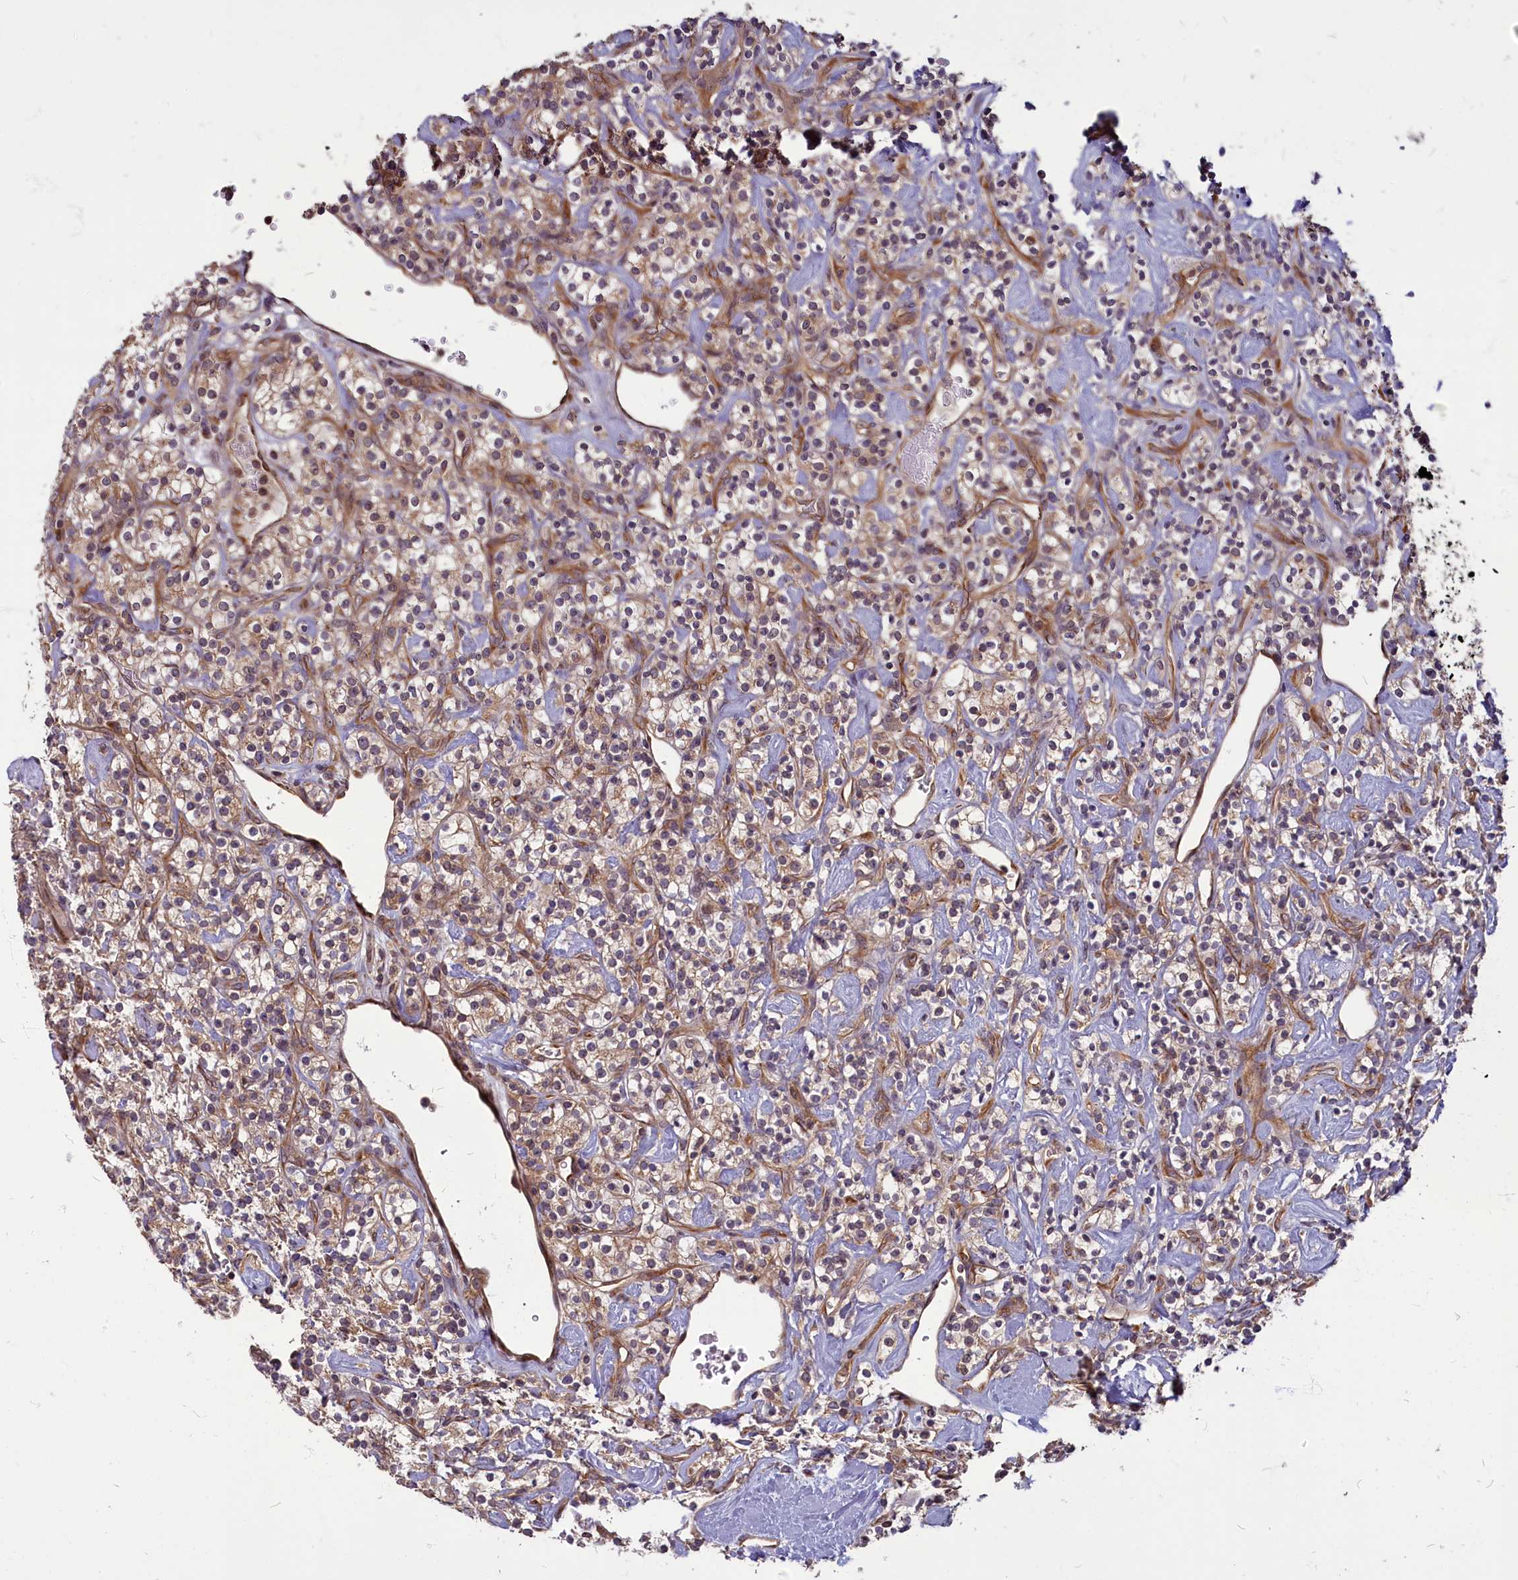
{"staining": {"intensity": "moderate", "quantity": "25%-75%", "location": "cytoplasmic/membranous"}, "tissue": "renal cancer", "cell_type": "Tumor cells", "image_type": "cancer", "snomed": [{"axis": "morphology", "description": "Adenocarcinoma, NOS"}, {"axis": "topography", "description": "Kidney"}], "caption": "This is an image of IHC staining of renal cancer (adenocarcinoma), which shows moderate positivity in the cytoplasmic/membranous of tumor cells.", "gene": "MYCBP", "patient": {"sex": "male", "age": 77}}